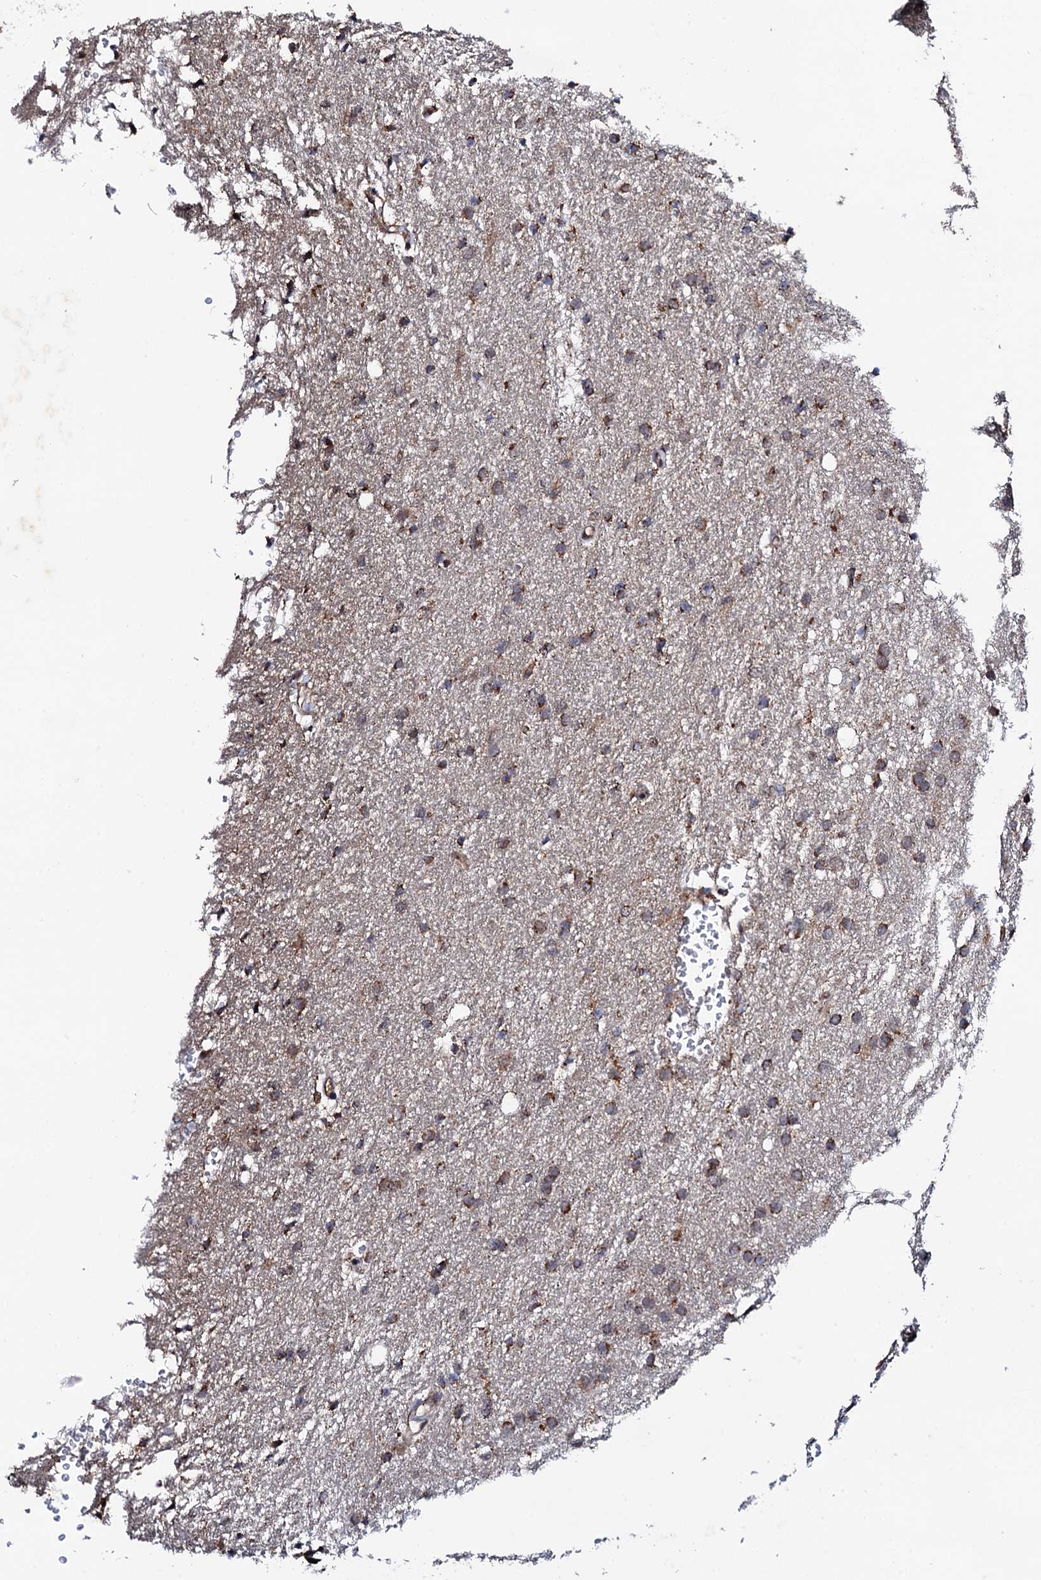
{"staining": {"intensity": "moderate", "quantity": ">75%", "location": "cytoplasmic/membranous"}, "tissue": "glioma", "cell_type": "Tumor cells", "image_type": "cancer", "snomed": [{"axis": "morphology", "description": "Glioma, malignant, High grade"}, {"axis": "topography", "description": "Cerebral cortex"}], "caption": "Immunohistochemistry histopathology image of neoplastic tissue: glioma stained using IHC shows medium levels of moderate protein expression localized specifically in the cytoplasmic/membranous of tumor cells, appearing as a cytoplasmic/membranous brown color.", "gene": "MTIF3", "patient": {"sex": "female", "age": 36}}